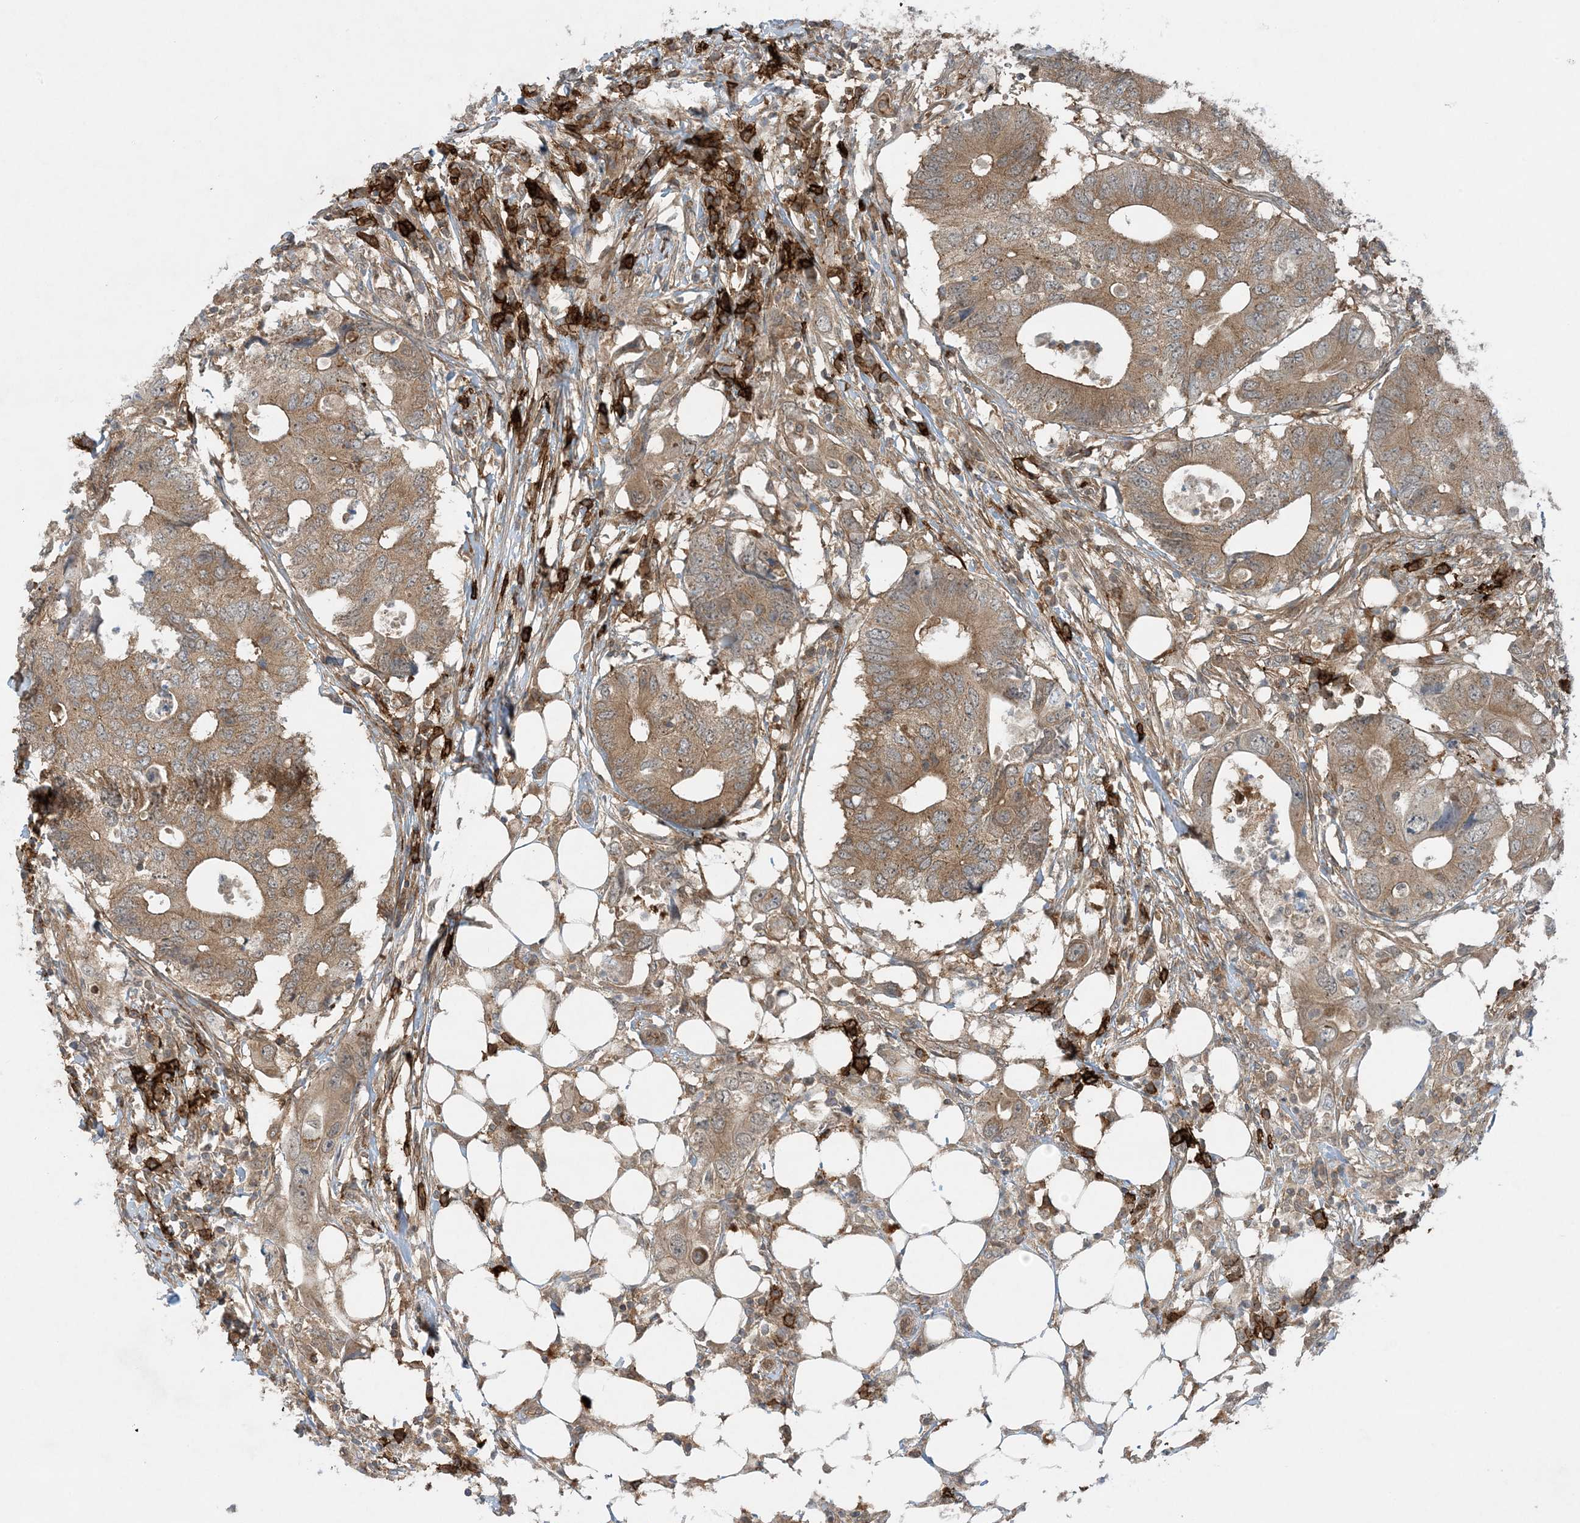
{"staining": {"intensity": "moderate", "quantity": ">75%", "location": "cytoplasmic/membranous"}, "tissue": "colorectal cancer", "cell_type": "Tumor cells", "image_type": "cancer", "snomed": [{"axis": "morphology", "description": "Adenocarcinoma, NOS"}, {"axis": "topography", "description": "Colon"}], "caption": "A medium amount of moderate cytoplasmic/membranous positivity is seen in about >75% of tumor cells in colorectal cancer (adenocarcinoma) tissue.", "gene": "STAM2", "patient": {"sex": "male", "age": 71}}